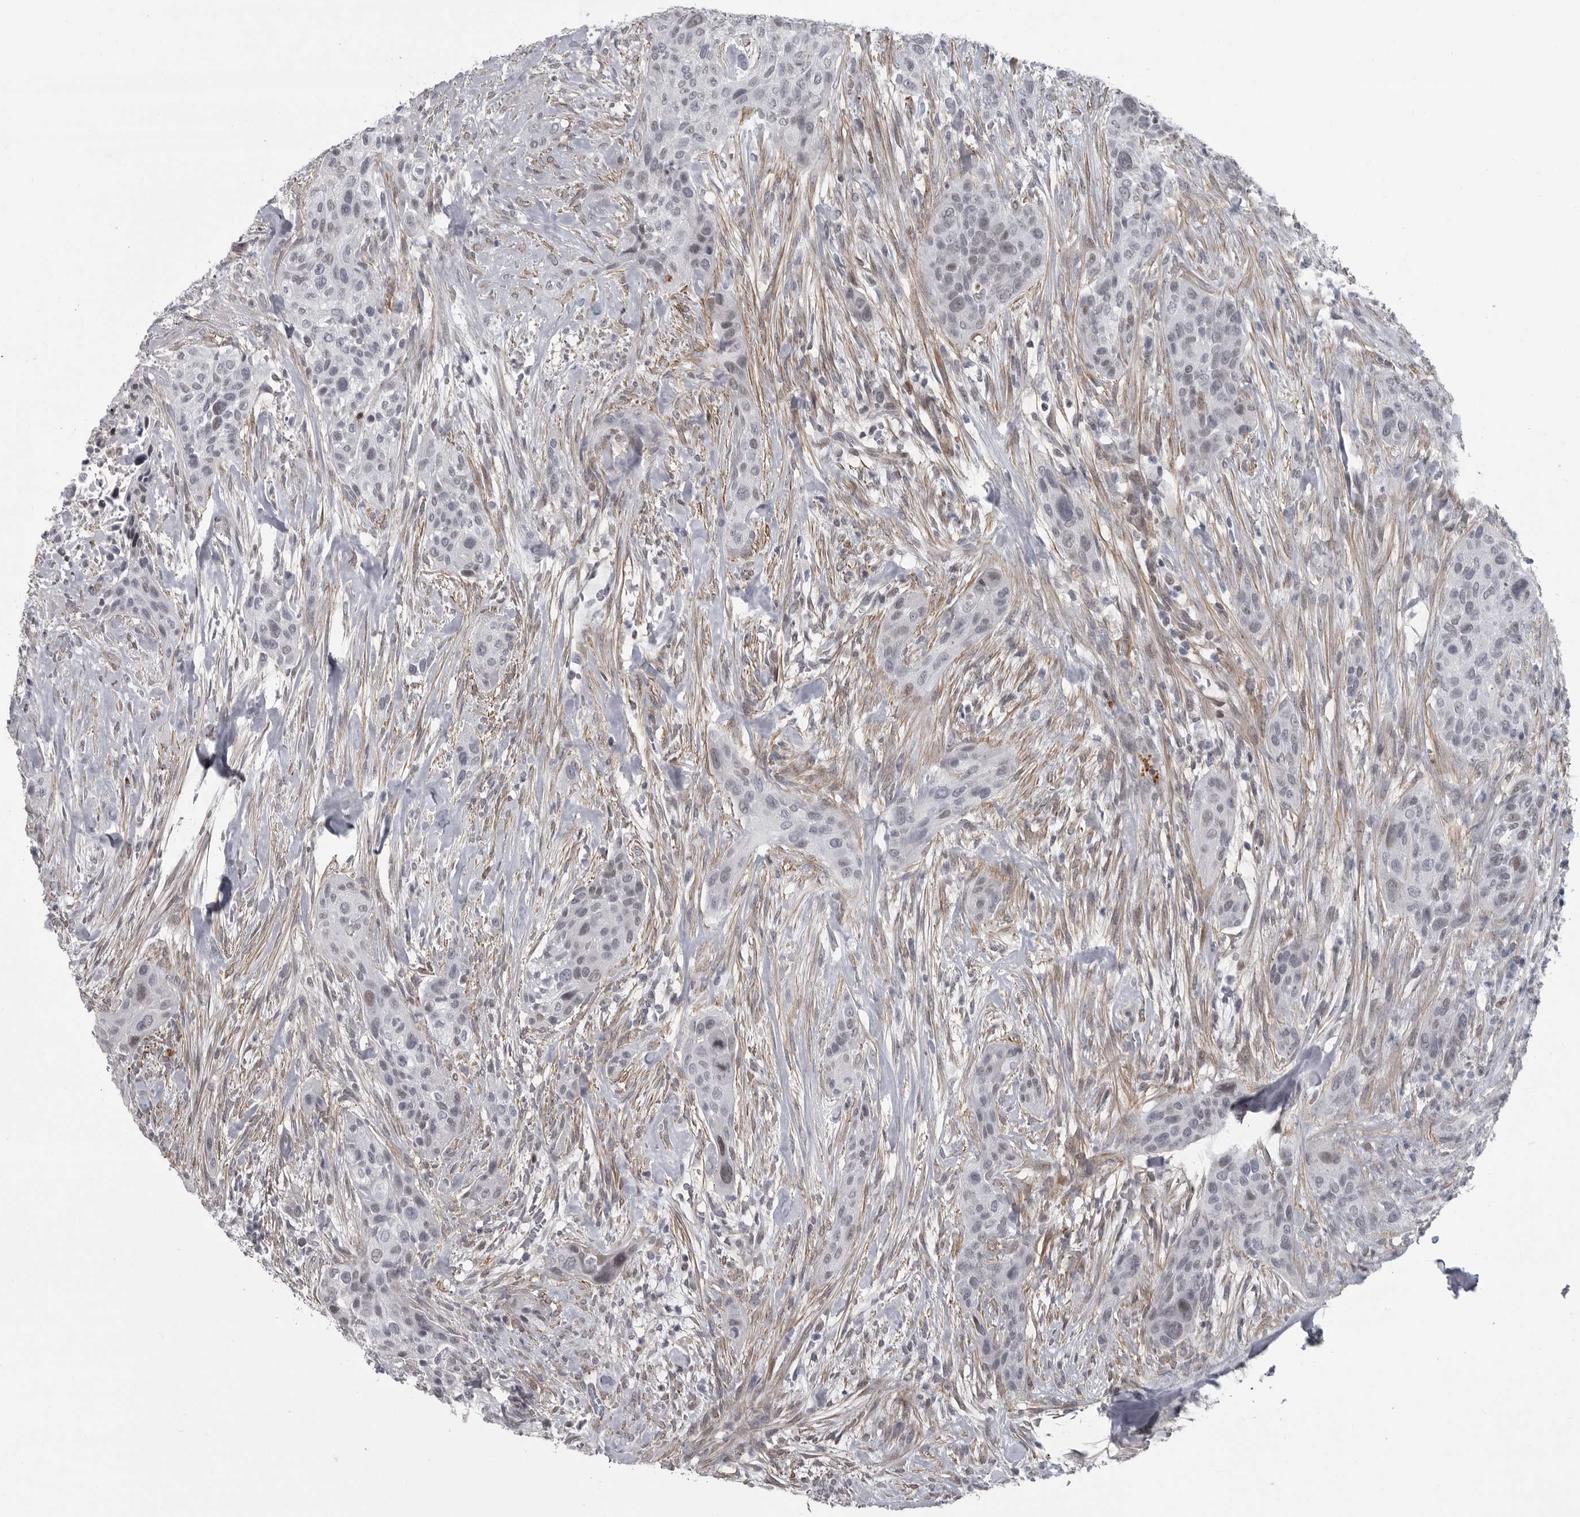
{"staining": {"intensity": "weak", "quantity": "<25%", "location": "nuclear"}, "tissue": "urothelial cancer", "cell_type": "Tumor cells", "image_type": "cancer", "snomed": [{"axis": "morphology", "description": "Urothelial carcinoma, High grade"}, {"axis": "topography", "description": "Urinary bladder"}], "caption": "This histopathology image is of high-grade urothelial carcinoma stained with immunohistochemistry to label a protein in brown with the nuclei are counter-stained blue. There is no expression in tumor cells.", "gene": "HMGN3", "patient": {"sex": "male", "age": 35}}